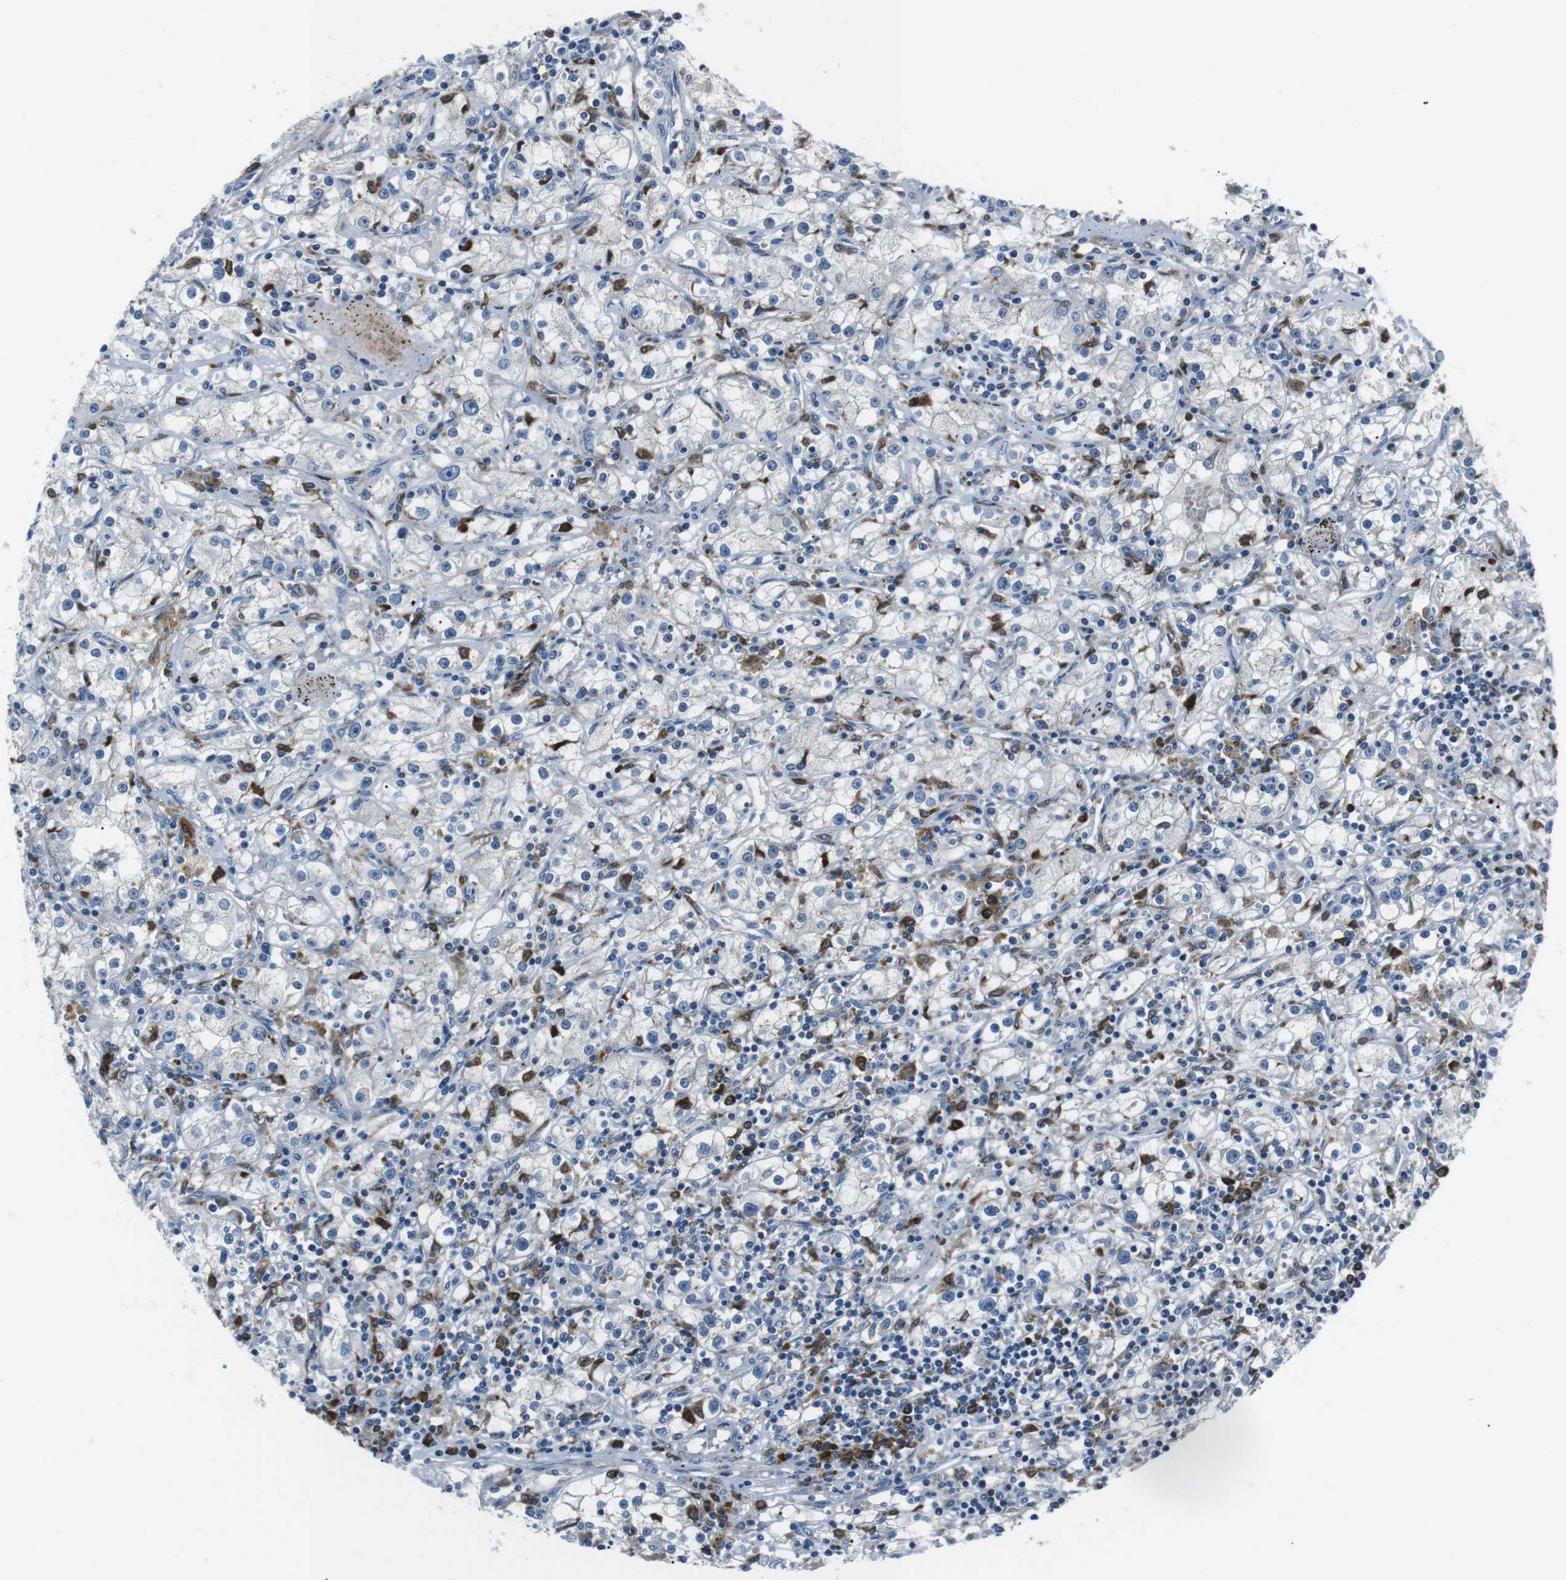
{"staining": {"intensity": "negative", "quantity": "none", "location": "none"}, "tissue": "renal cancer", "cell_type": "Tumor cells", "image_type": "cancer", "snomed": [{"axis": "morphology", "description": "Adenocarcinoma, NOS"}, {"axis": "topography", "description": "Kidney"}], "caption": "Immunohistochemistry micrograph of neoplastic tissue: adenocarcinoma (renal) stained with DAB (3,3'-diaminobenzidine) demonstrates no significant protein expression in tumor cells.", "gene": "BLNK", "patient": {"sex": "male", "age": 56}}